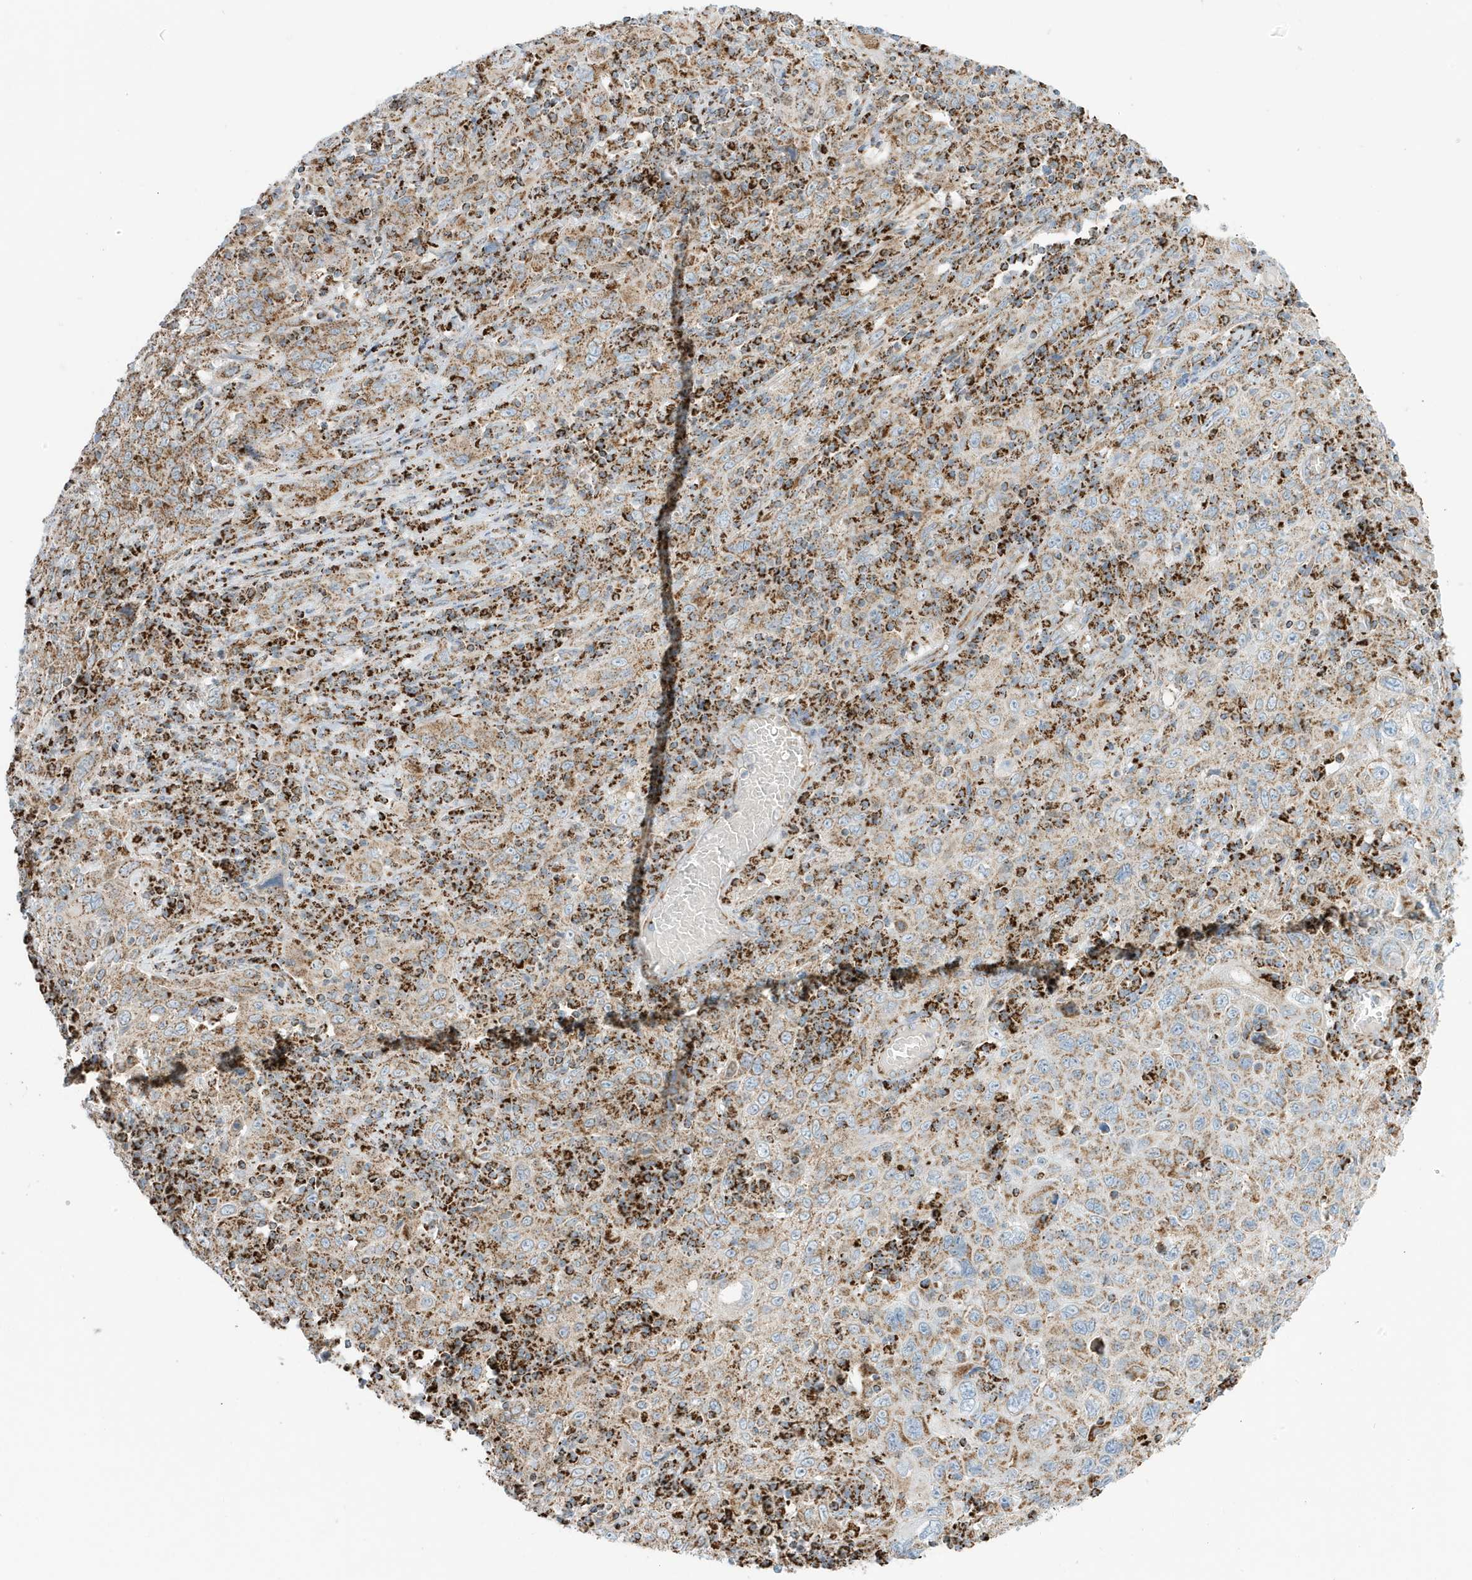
{"staining": {"intensity": "moderate", "quantity": ">75%", "location": "cytoplasmic/membranous"}, "tissue": "cervical cancer", "cell_type": "Tumor cells", "image_type": "cancer", "snomed": [{"axis": "morphology", "description": "Squamous cell carcinoma, NOS"}, {"axis": "topography", "description": "Cervix"}], "caption": "DAB immunohistochemical staining of human cervical cancer (squamous cell carcinoma) displays moderate cytoplasmic/membranous protein expression in approximately >75% of tumor cells. Using DAB (brown) and hematoxylin (blue) stains, captured at high magnification using brightfield microscopy.", "gene": "ATP5ME", "patient": {"sex": "female", "age": 46}}